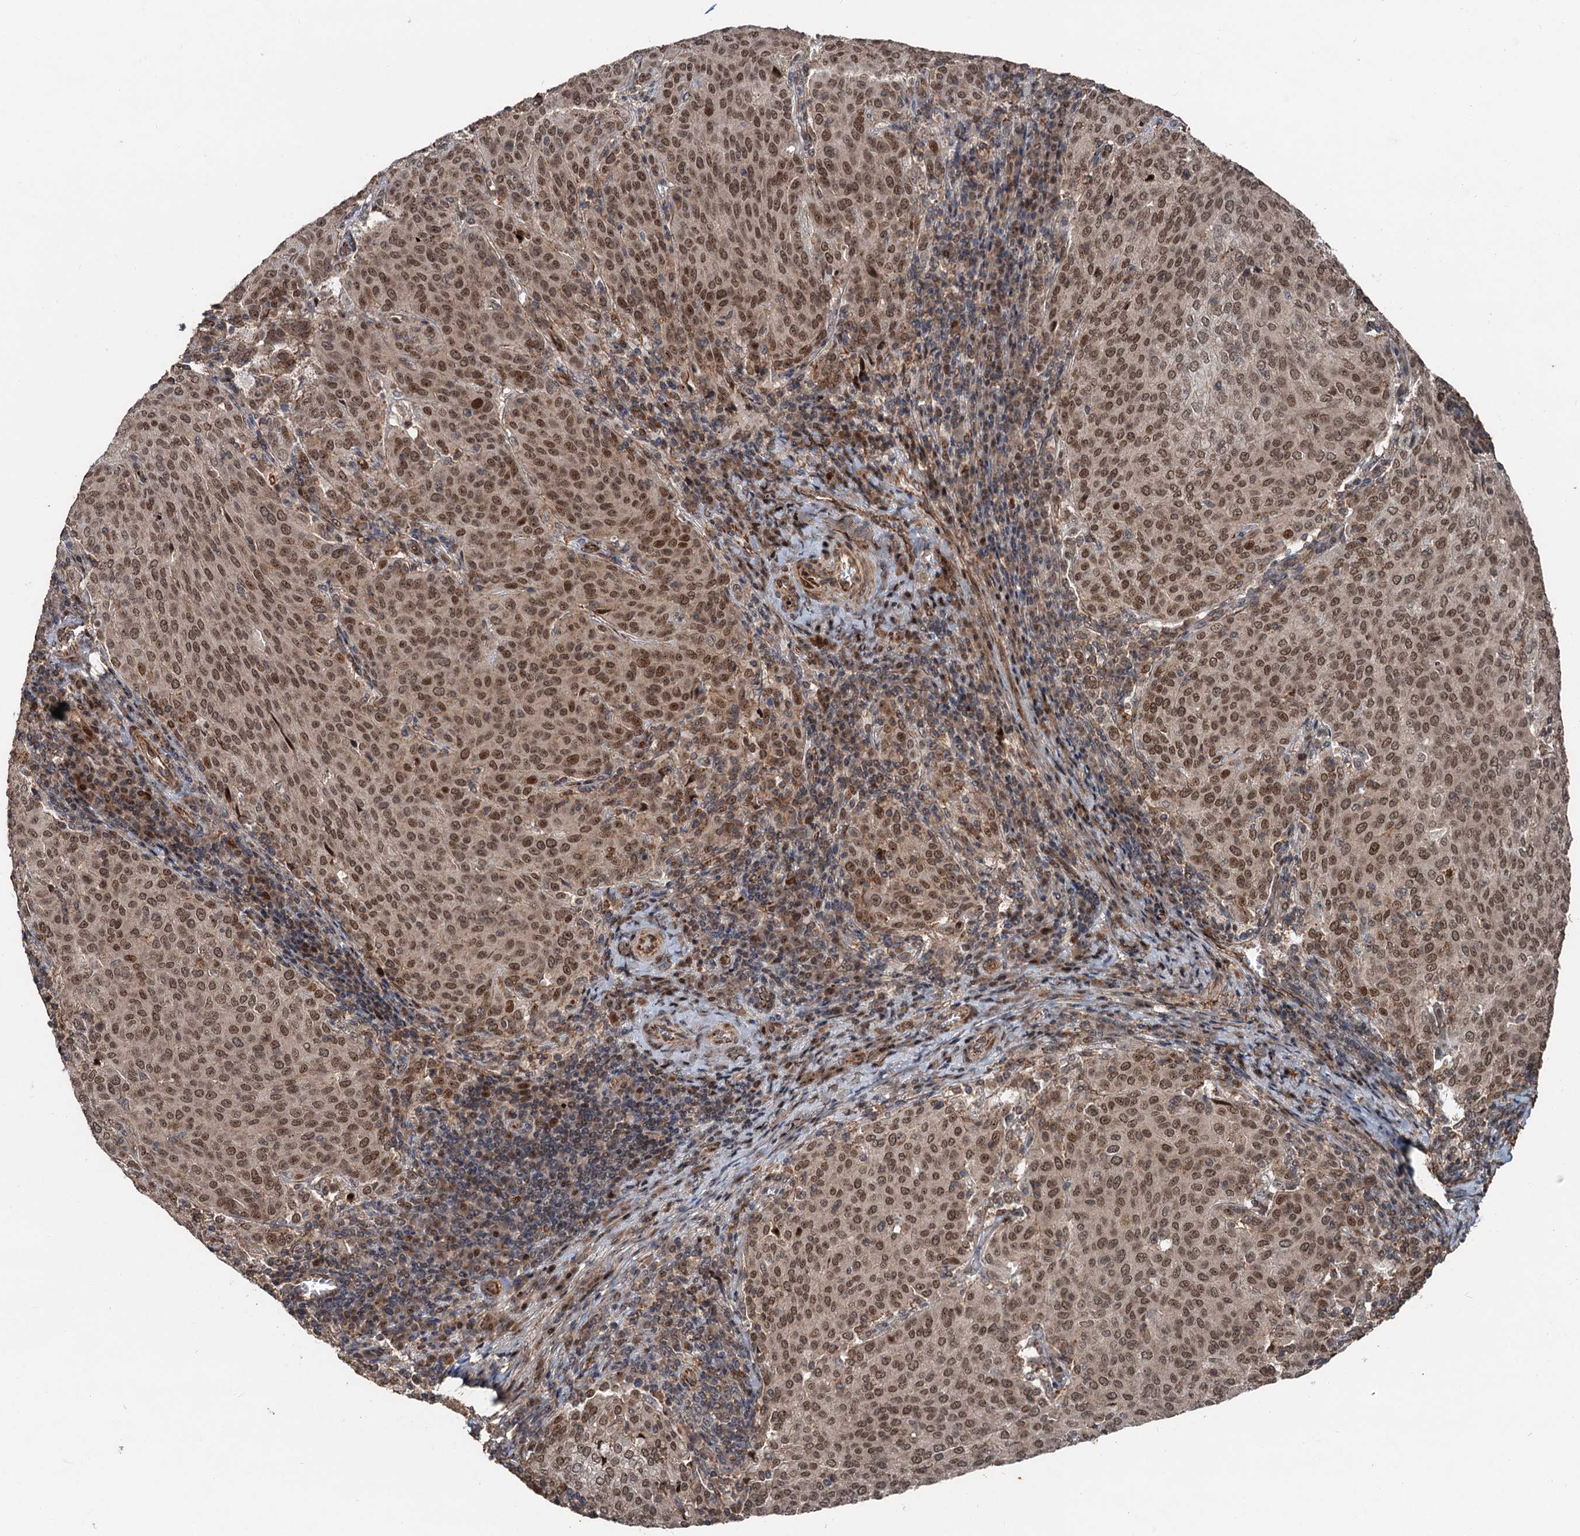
{"staining": {"intensity": "moderate", "quantity": ">75%", "location": "nuclear"}, "tissue": "cervical cancer", "cell_type": "Tumor cells", "image_type": "cancer", "snomed": [{"axis": "morphology", "description": "Squamous cell carcinoma, NOS"}, {"axis": "topography", "description": "Cervix"}], "caption": "The micrograph reveals immunohistochemical staining of cervical squamous cell carcinoma. There is moderate nuclear positivity is present in about >75% of tumor cells. Using DAB (3,3'-diaminobenzidine) (brown) and hematoxylin (blue) stains, captured at high magnification using brightfield microscopy.", "gene": "TMA16", "patient": {"sex": "female", "age": 46}}